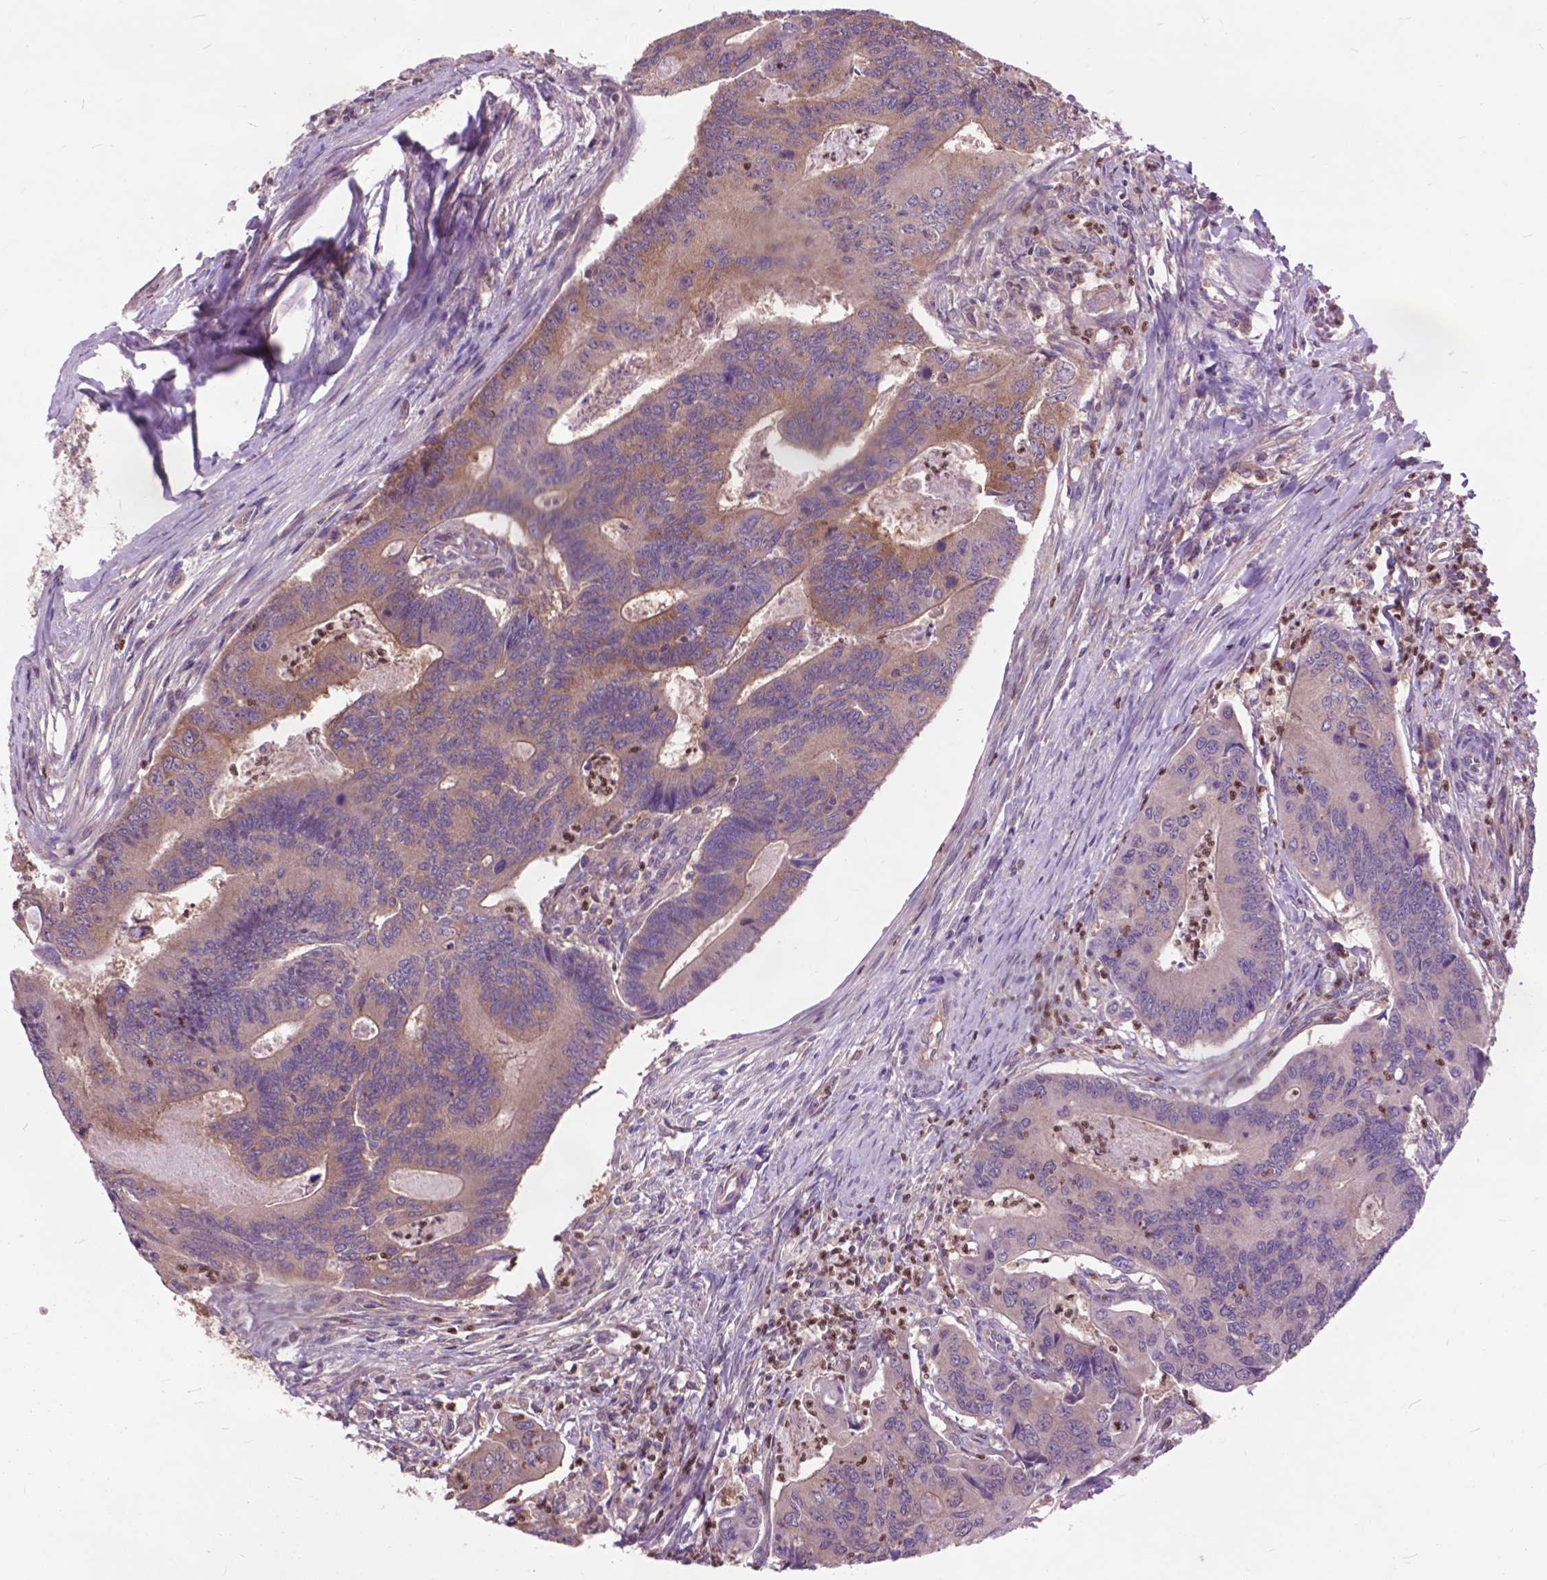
{"staining": {"intensity": "weak", "quantity": ">75%", "location": "cytoplasmic/membranous"}, "tissue": "colorectal cancer", "cell_type": "Tumor cells", "image_type": "cancer", "snomed": [{"axis": "morphology", "description": "Adenocarcinoma, NOS"}, {"axis": "topography", "description": "Colon"}], "caption": "Adenocarcinoma (colorectal) stained with DAB (3,3'-diaminobenzidine) immunohistochemistry (IHC) demonstrates low levels of weak cytoplasmic/membranous staining in about >75% of tumor cells.", "gene": "ARAF", "patient": {"sex": "female", "age": 67}}